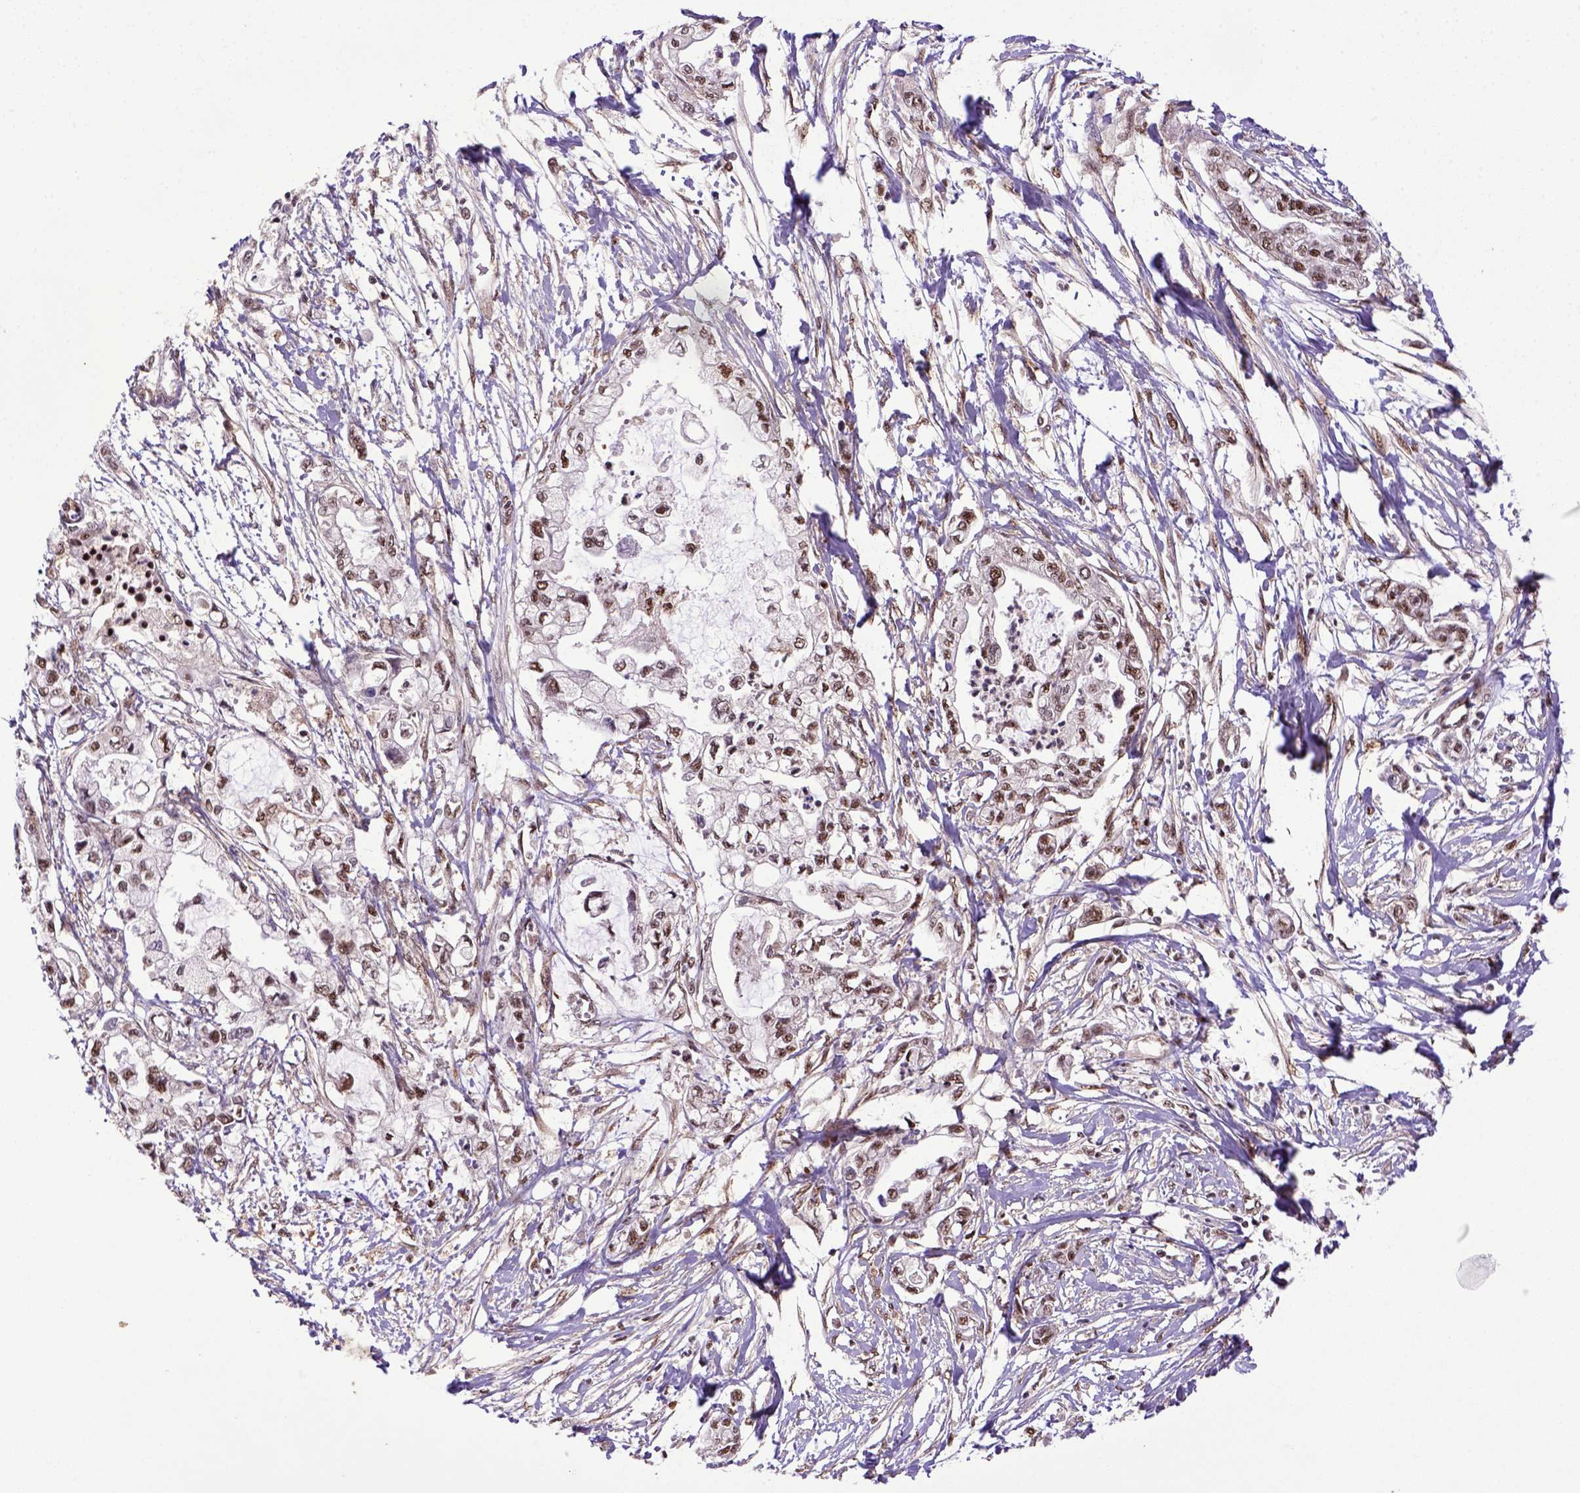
{"staining": {"intensity": "moderate", "quantity": ">75%", "location": "nuclear"}, "tissue": "pancreatic cancer", "cell_type": "Tumor cells", "image_type": "cancer", "snomed": [{"axis": "morphology", "description": "Adenocarcinoma, NOS"}, {"axis": "topography", "description": "Pancreas"}], "caption": "Protein expression analysis of human pancreatic cancer (adenocarcinoma) reveals moderate nuclear staining in approximately >75% of tumor cells.", "gene": "PPIG", "patient": {"sex": "male", "age": 54}}